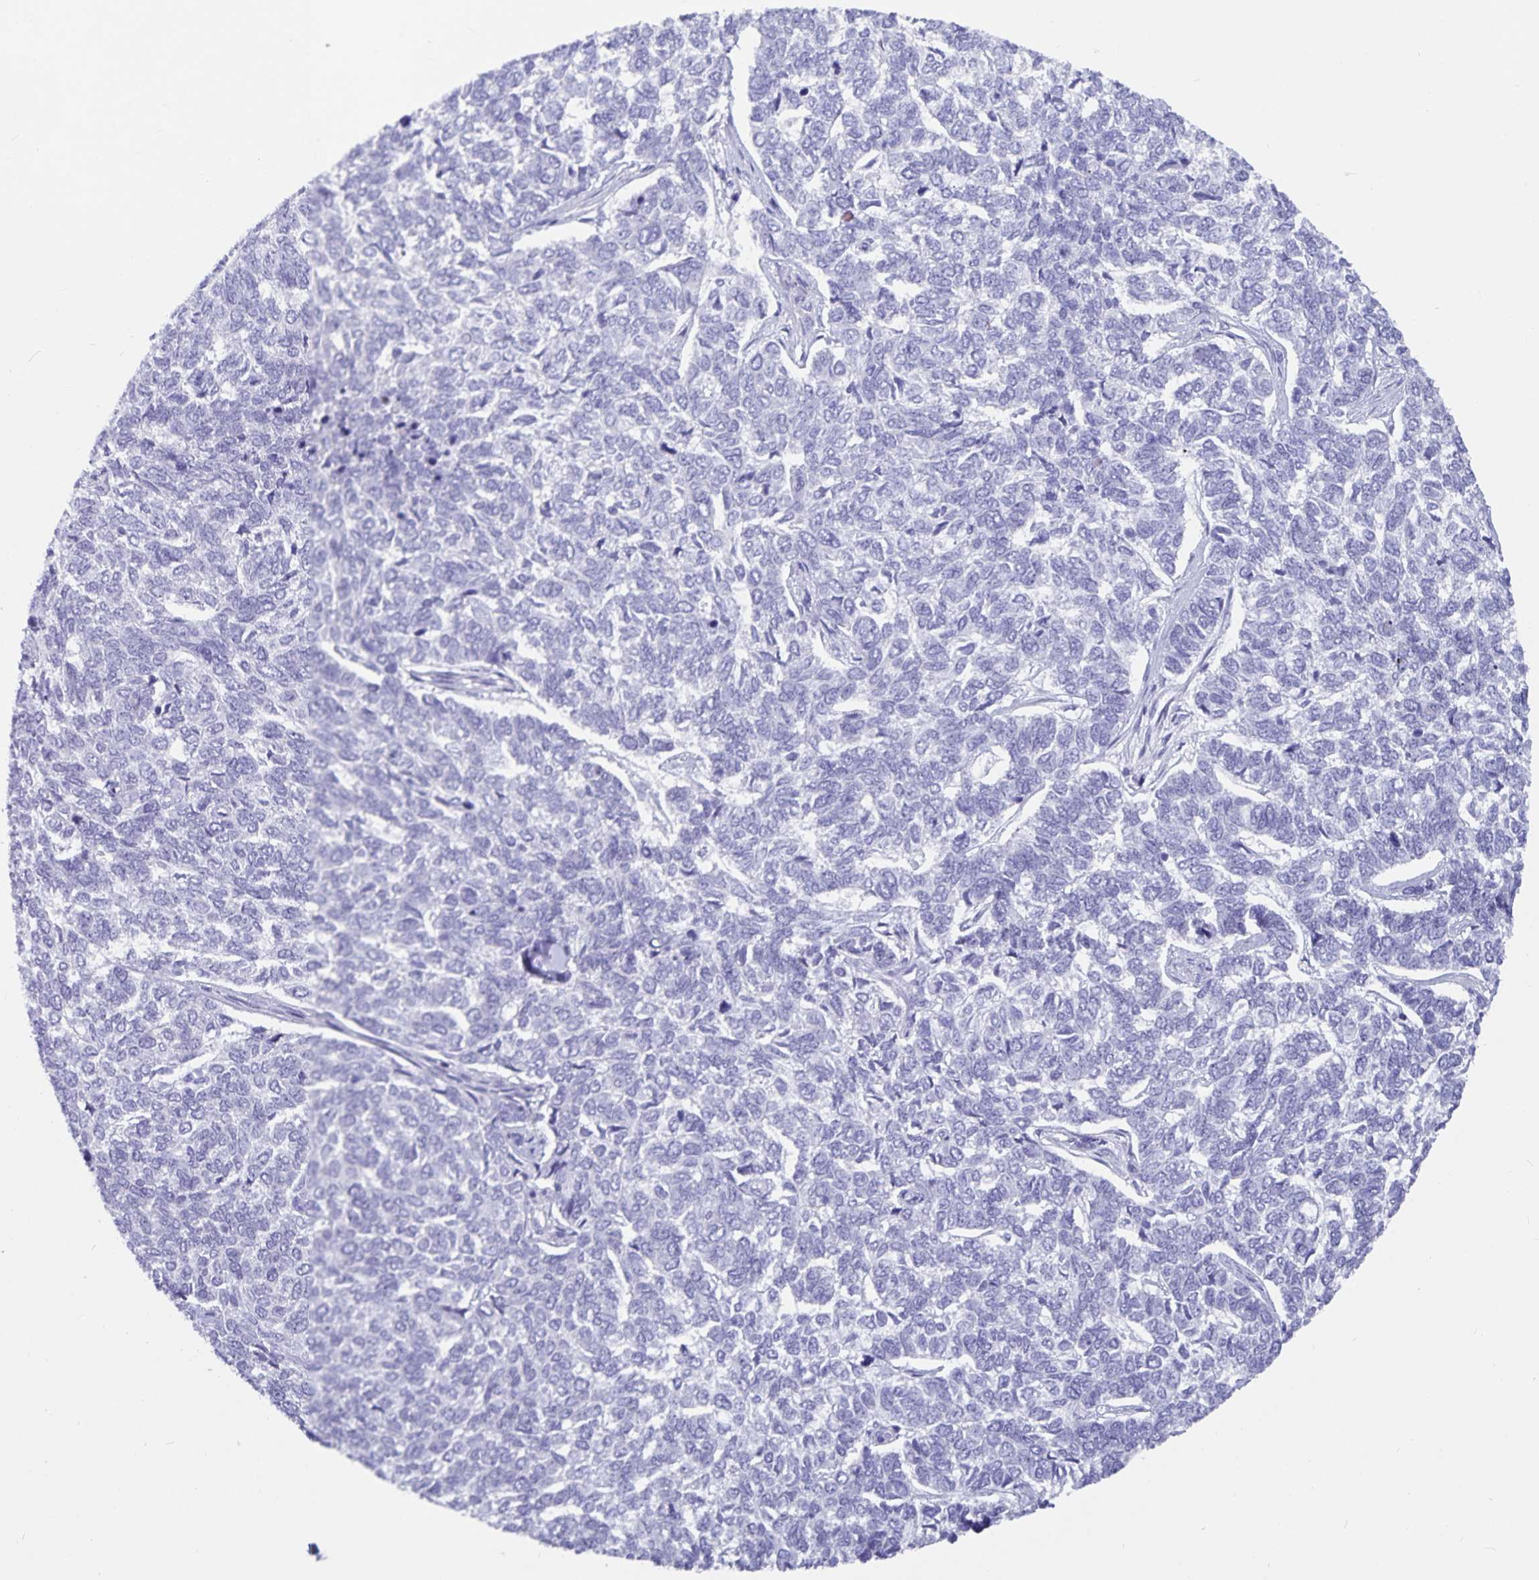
{"staining": {"intensity": "negative", "quantity": "none", "location": "none"}, "tissue": "skin cancer", "cell_type": "Tumor cells", "image_type": "cancer", "snomed": [{"axis": "morphology", "description": "Basal cell carcinoma"}, {"axis": "topography", "description": "Skin"}], "caption": "Tumor cells show no significant expression in skin basal cell carcinoma.", "gene": "PLAC1", "patient": {"sex": "female", "age": 65}}